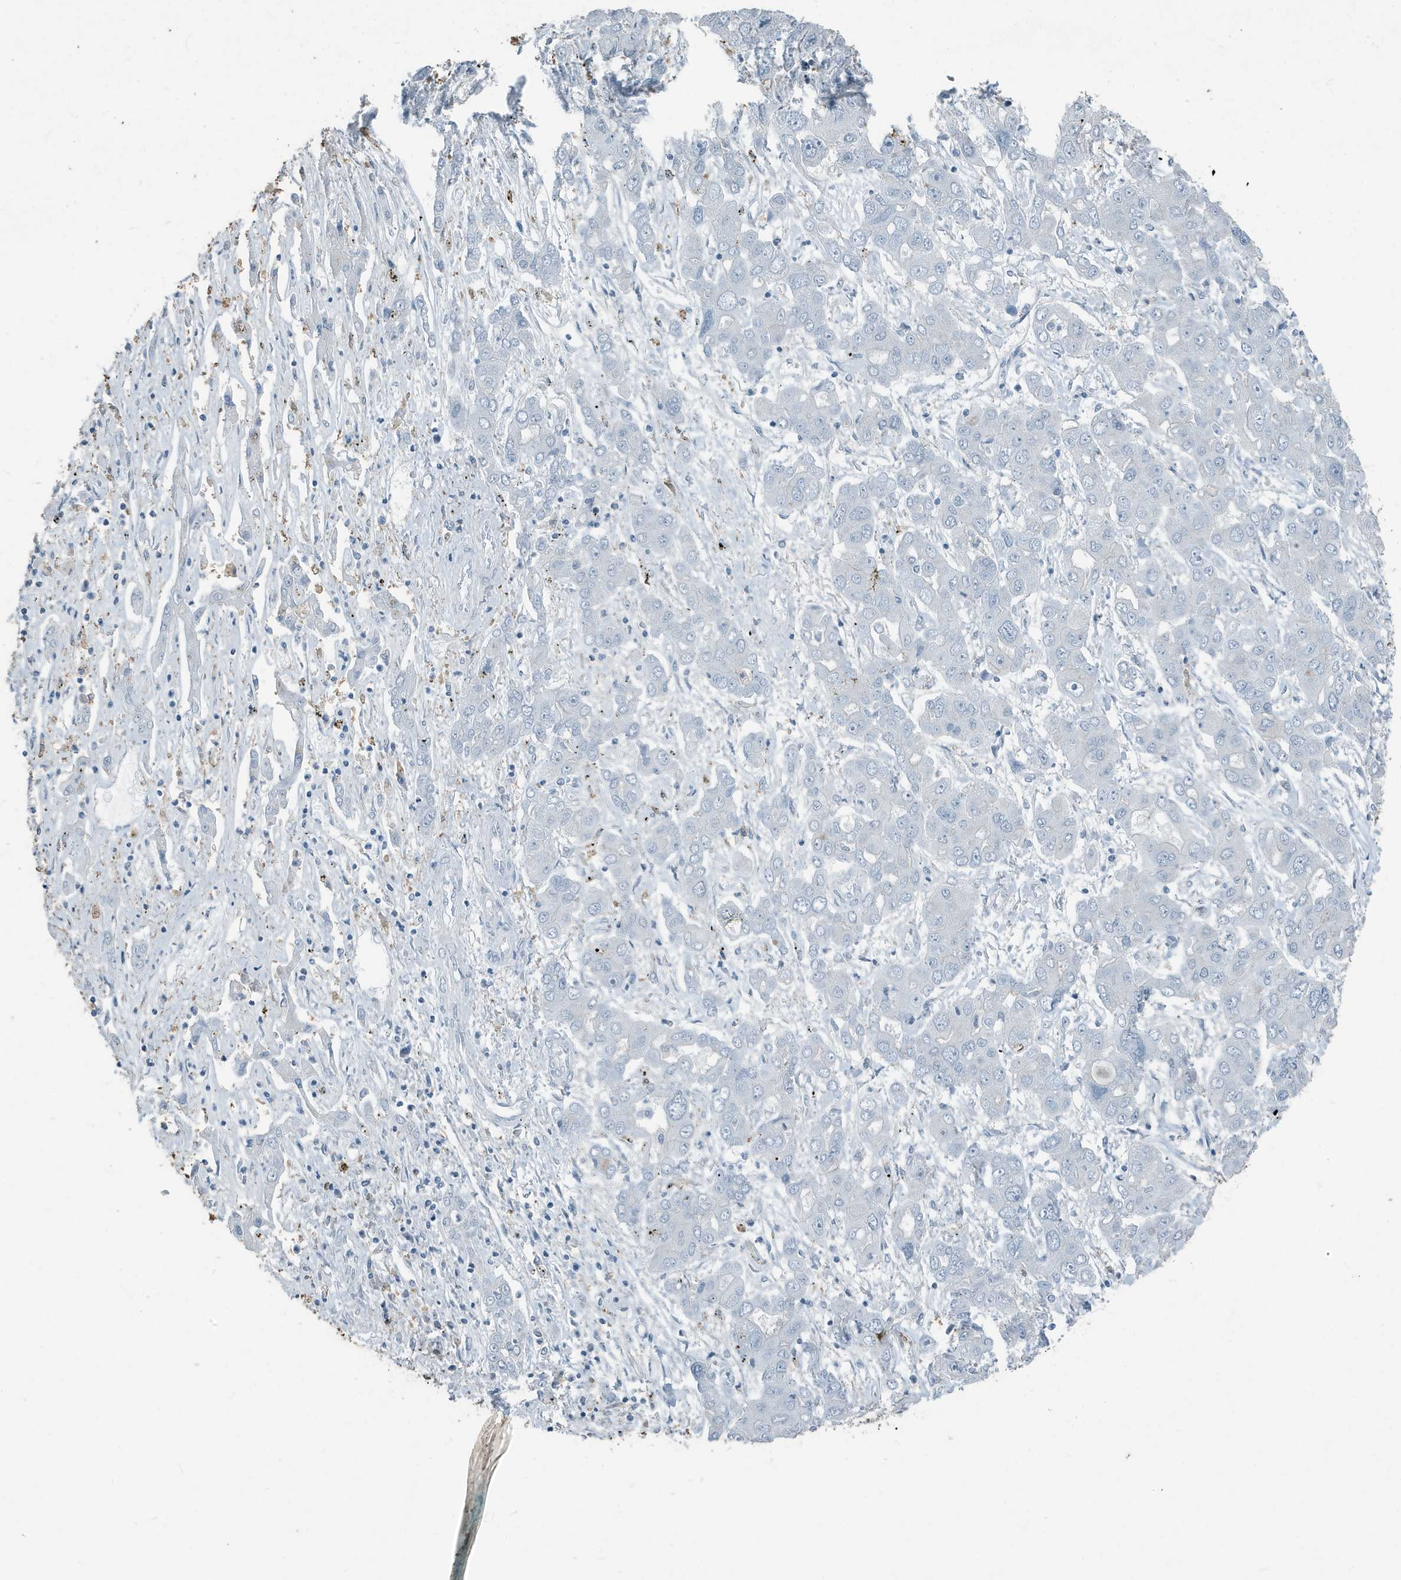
{"staining": {"intensity": "negative", "quantity": "none", "location": "none"}, "tissue": "liver cancer", "cell_type": "Tumor cells", "image_type": "cancer", "snomed": [{"axis": "morphology", "description": "Cholangiocarcinoma"}, {"axis": "topography", "description": "Liver"}], "caption": "This is an immunohistochemistry photomicrograph of human liver cancer. There is no expression in tumor cells.", "gene": "FAM162A", "patient": {"sex": "male", "age": 67}}